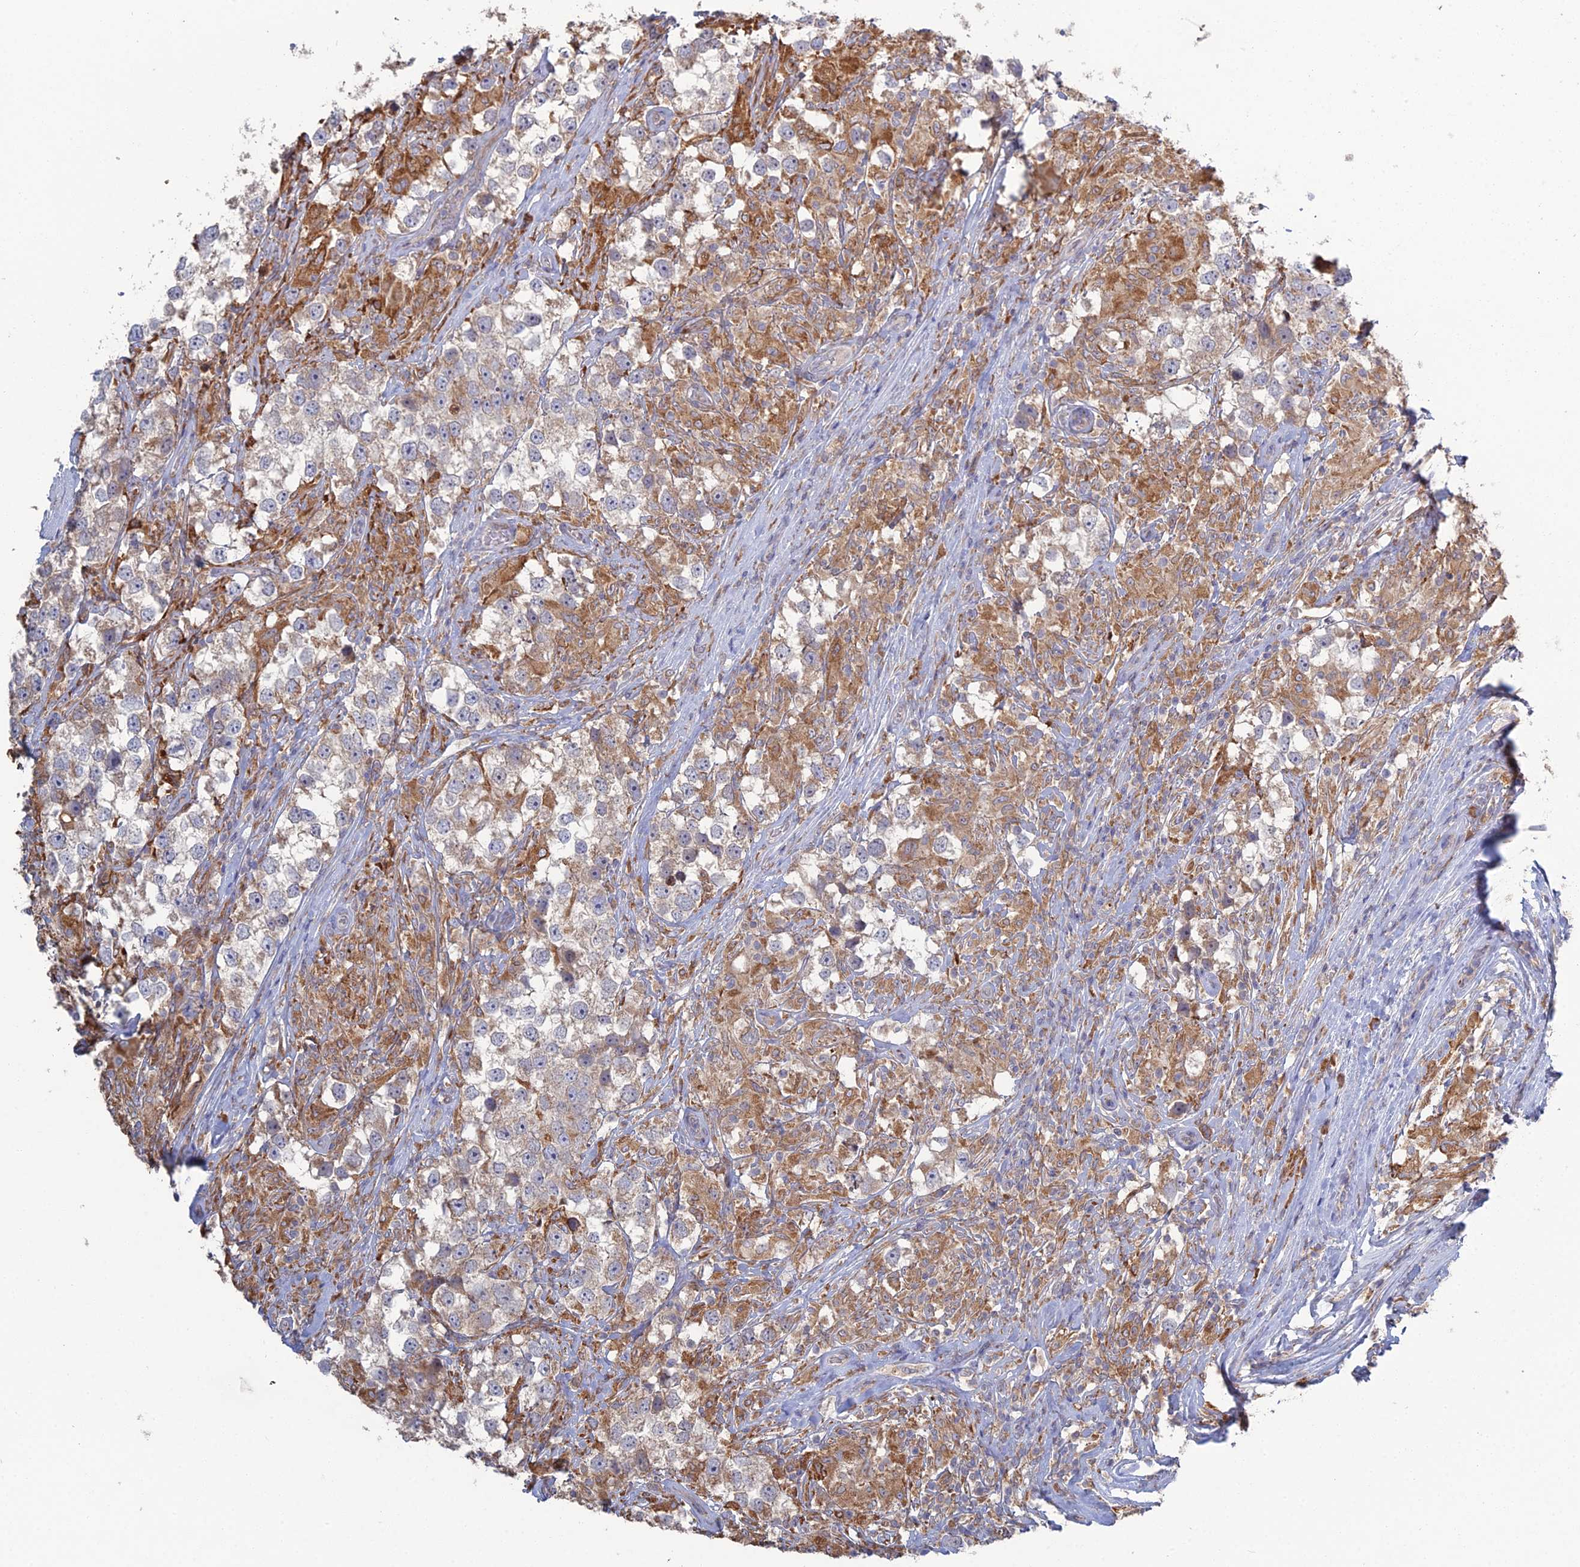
{"staining": {"intensity": "weak", "quantity": "25%-75%", "location": "cytoplasmic/membranous"}, "tissue": "testis cancer", "cell_type": "Tumor cells", "image_type": "cancer", "snomed": [{"axis": "morphology", "description": "Seminoma, NOS"}, {"axis": "topography", "description": "Testis"}], "caption": "Seminoma (testis) was stained to show a protein in brown. There is low levels of weak cytoplasmic/membranous positivity in approximately 25%-75% of tumor cells.", "gene": "TRAPPC6A", "patient": {"sex": "male", "age": 46}}